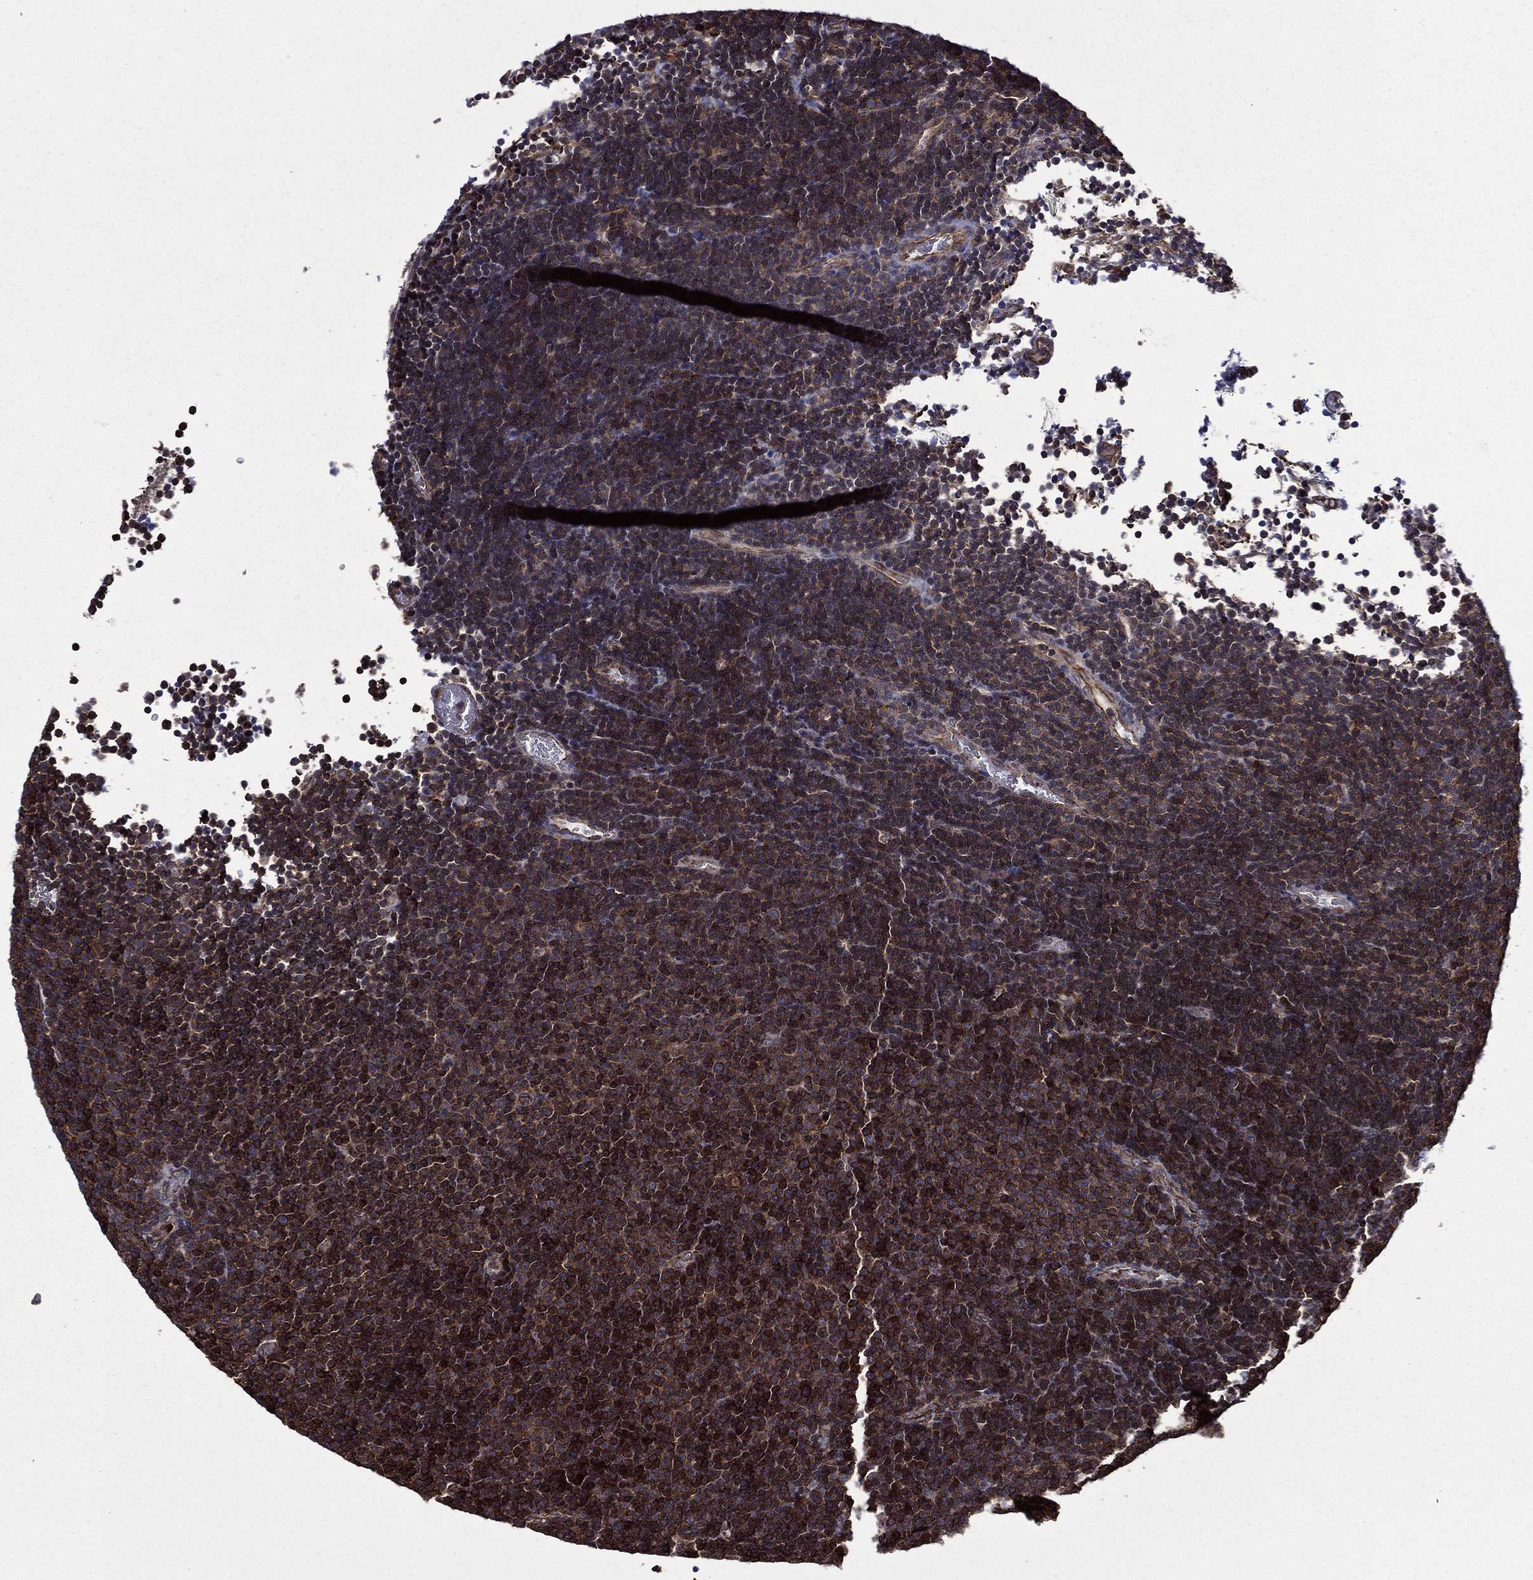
{"staining": {"intensity": "moderate", "quantity": "25%-75%", "location": "cytoplasmic/membranous,nuclear"}, "tissue": "lymphoma", "cell_type": "Tumor cells", "image_type": "cancer", "snomed": [{"axis": "morphology", "description": "Malignant lymphoma, non-Hodgkin's type, Low grade"}, {"axis": "topography", "description": "Brain"}], "caption": "Protein staining shows moderate cytoplasmic/membranous and nuclear staining in approximately 25%-75% of tumor cells in lymphoma. The staining was performed using DAB (3,3'-diaminobenzidine), with brown indicating positive protein expression. Nuclei are stained blue with hematoxylin.", "gene": "PLPP3", "patient": {"sex": "female", "age": 66}}